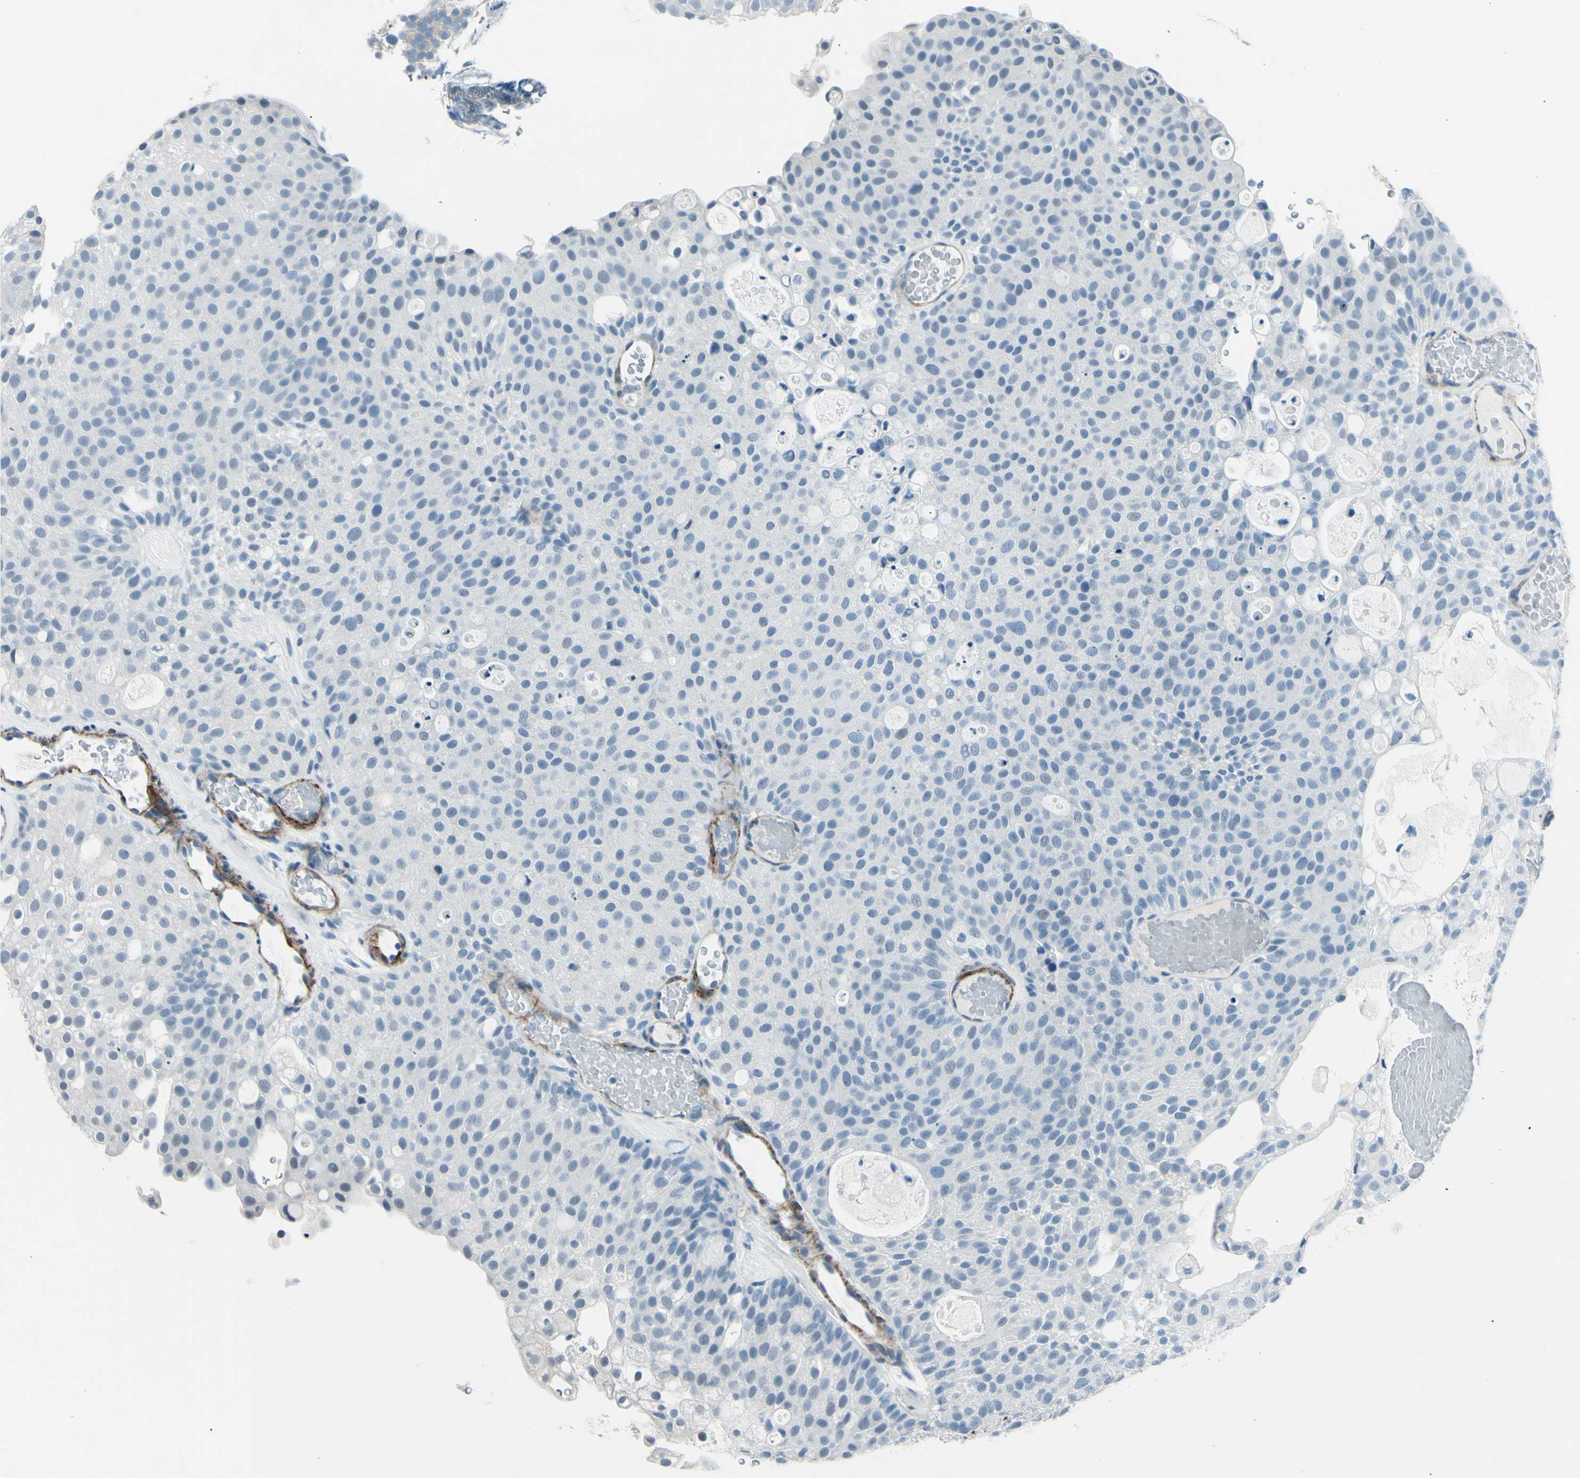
{"staining": {"intensity": "negative", "quantity": "none", "location": "none"}, "tissue": "urothelial cancer", "cell_type": "Tumor cells", "image_type": "cancer", "snomed": [{"axis": "morphology", "description": "Urothelial carcinoma, Low grade"}, {"axis": "topography", "description": "Urinary bladder"}], "caption": "Urothelial carcinoma (low-grade) was stained to show a protein in brown. There is no significant positivity in tumor cells. The staining was performed using DAB (3,3'-diaminobenzidine) to visualize the protein expression in brown, while the nuclei were stained in blue with hematoxylin (Magnification: 20x).", "gene": "CDH15", "patient": {"sex": "male", "age": 78}}